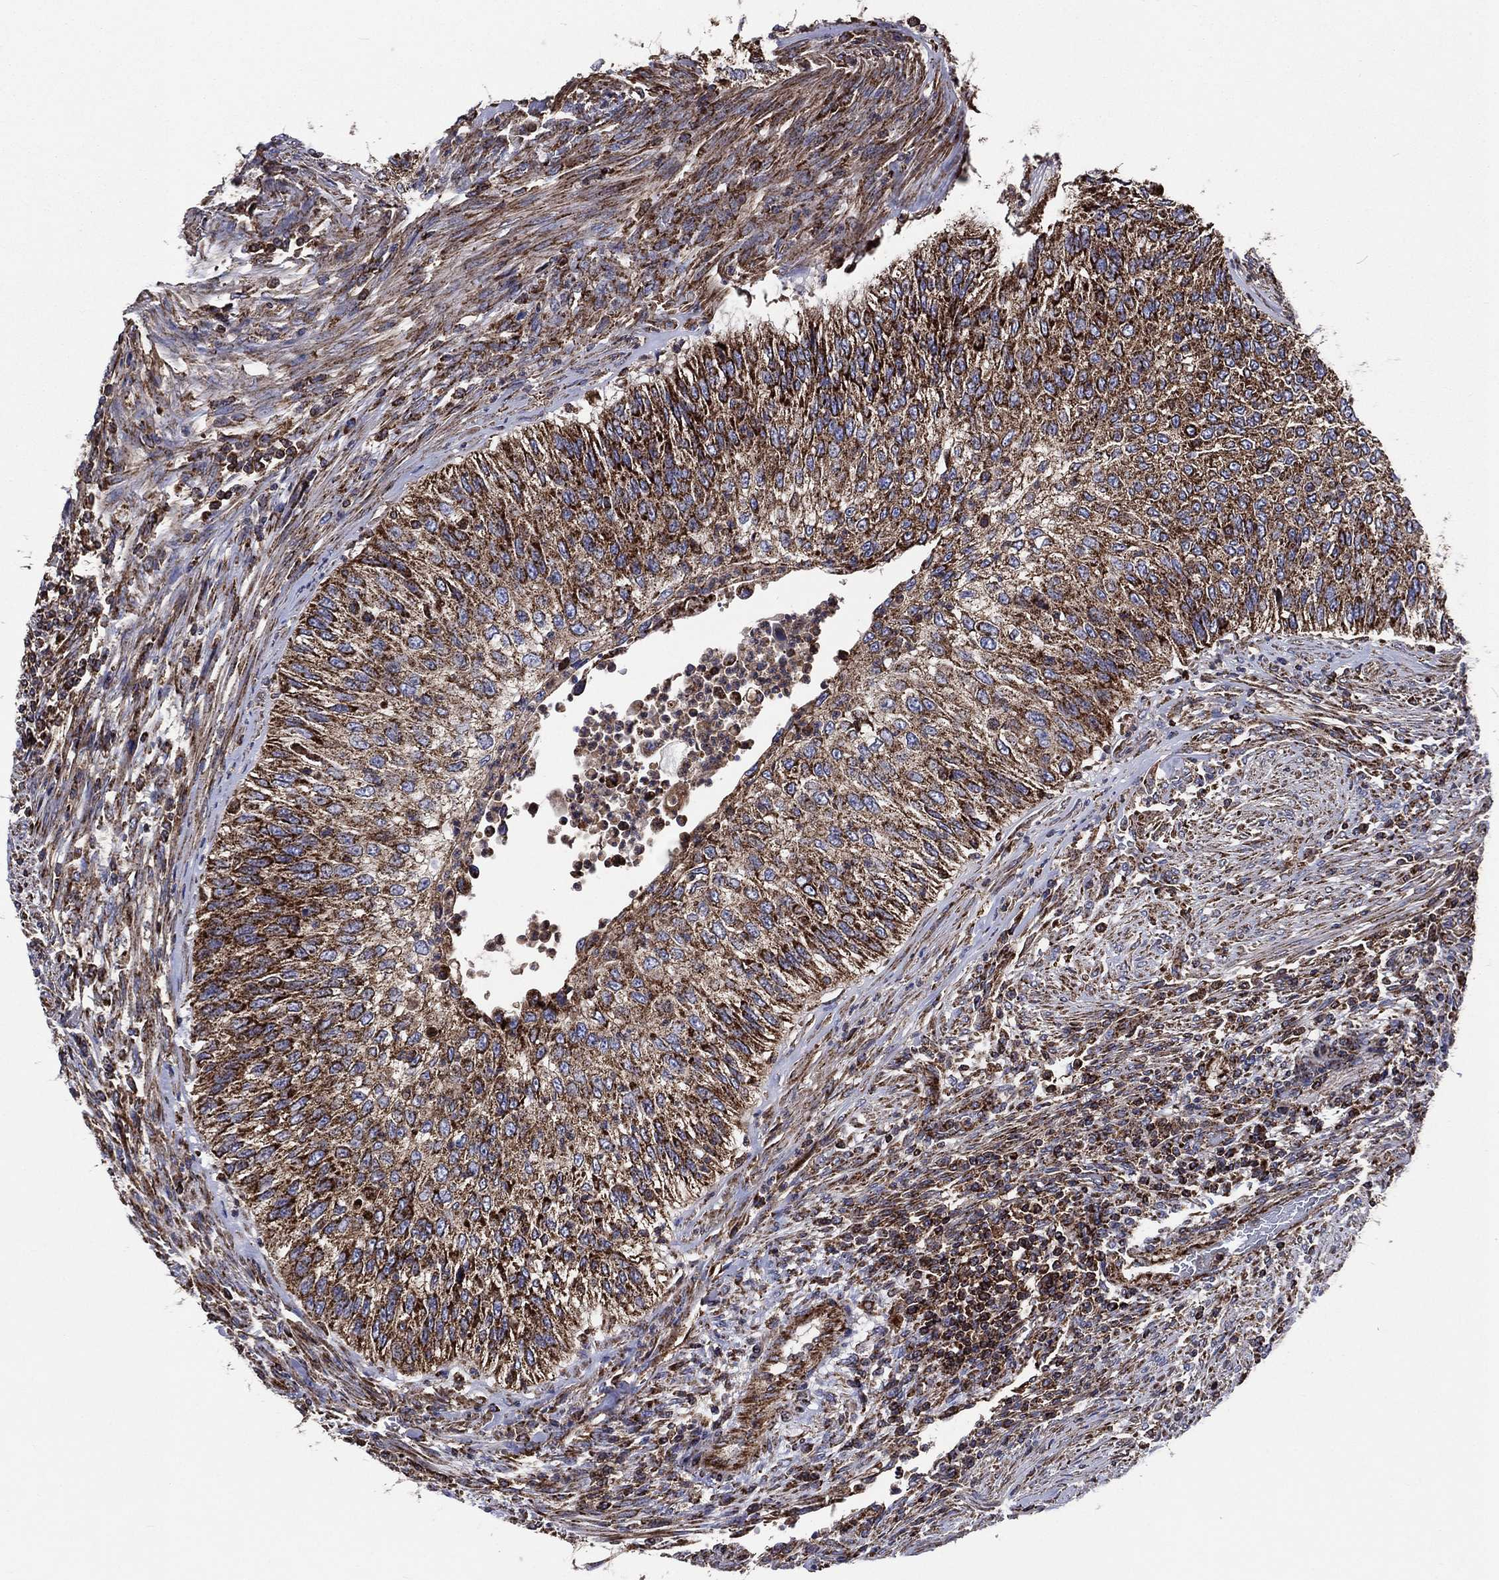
{"staining": {"intensity": "strong", "quantity": ">75%", "location": "cytoplasmic/membranous"}, "tissue": "urothelial cancer", "cell_type": "Tumor cells", "image_type": "cancer", "snomed": [{"axis": "morphology", "description": "Urothelial carcinoma, High grade"}, {"axis": "topography", "description": "Urinary bladder"}], "caption": "Protein analysis of urothelial carcinoma (high-grade) tissue shows strong cytoplasmic/membranous staining in about >75% of tumor cells.", "gene": "ANKRD37", "patient": {"sex": "female", "age": 60}}